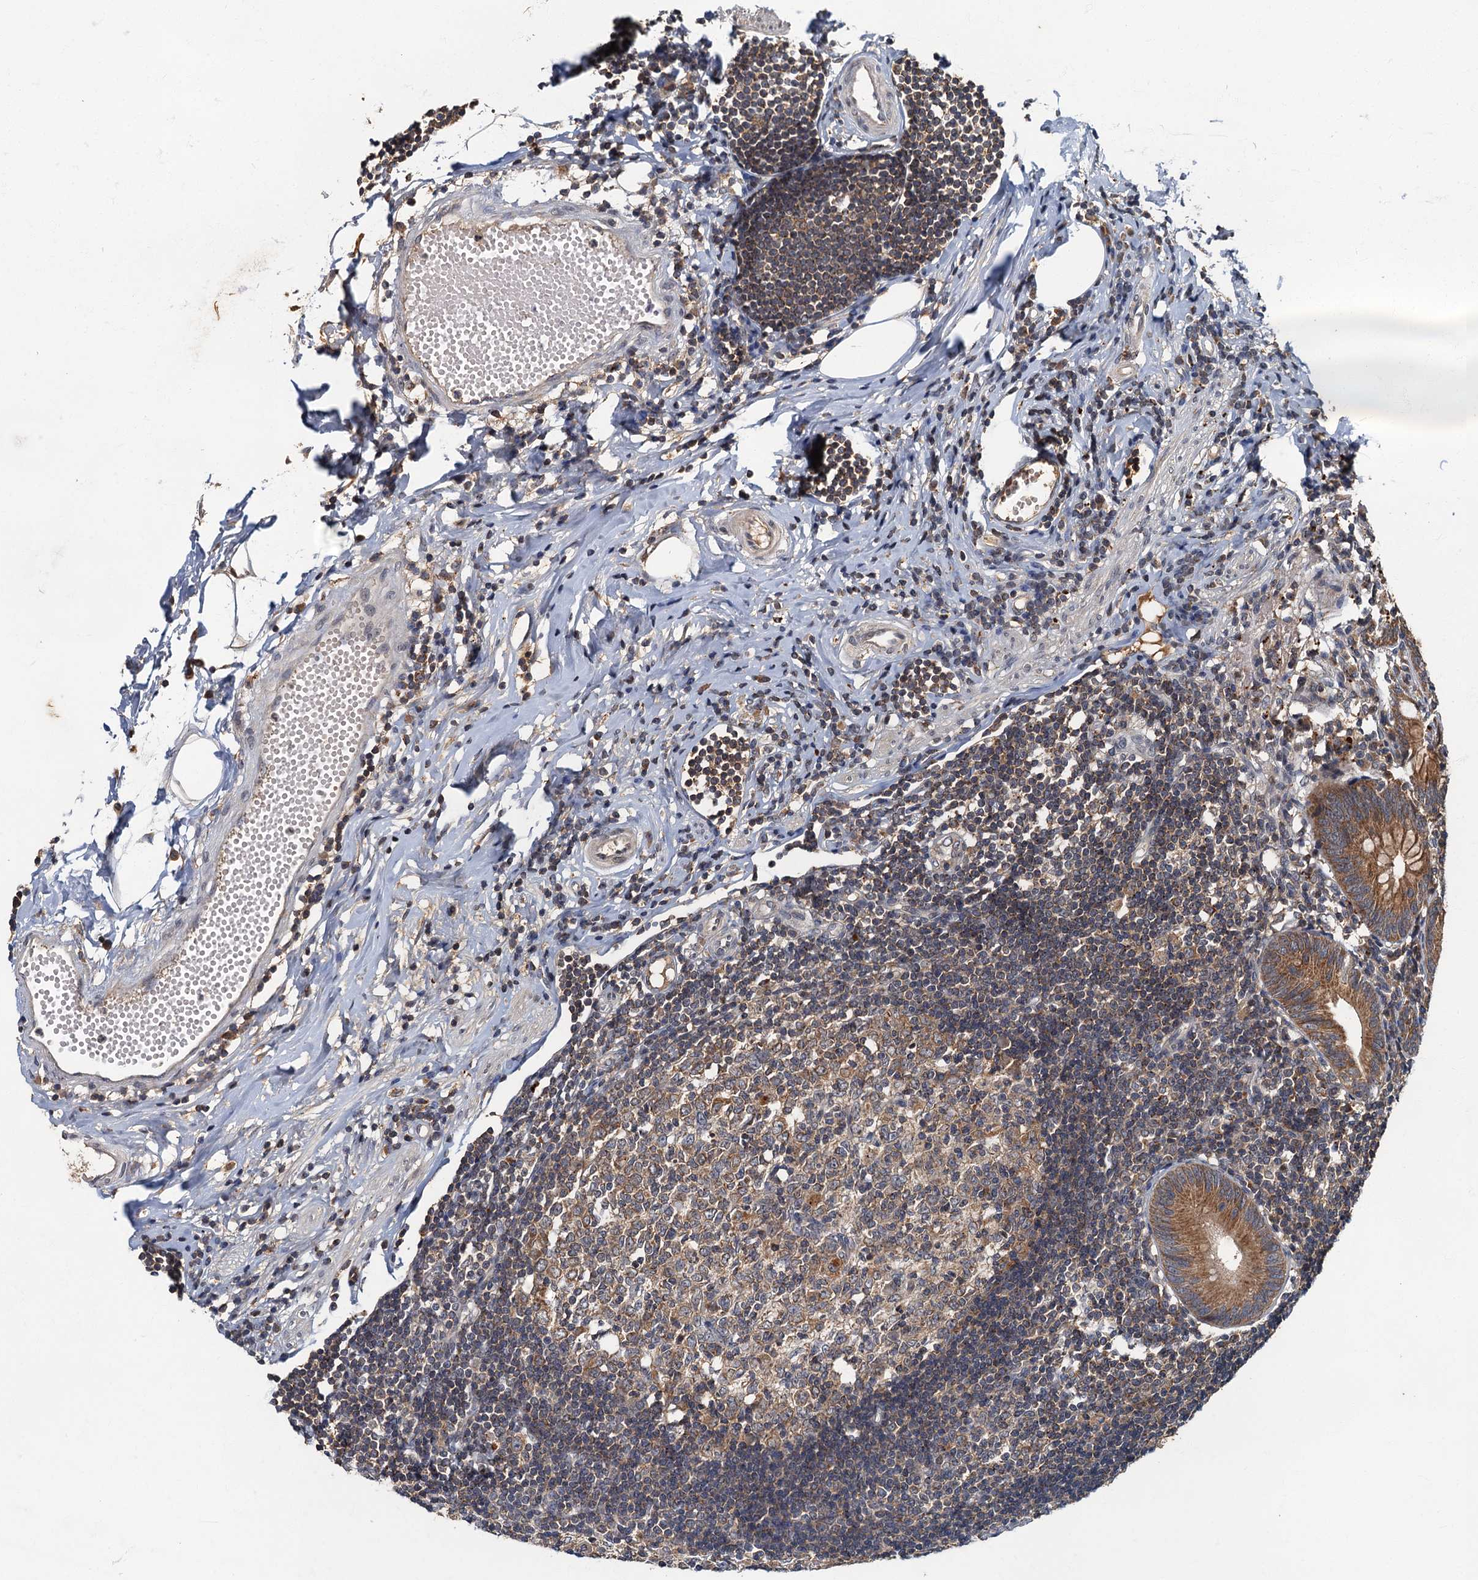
{"staining": {"intensity": "moderate", "quantity": ">75%", "location": "cytoplasmic/membranous"}, "tissue": "appendix", "cell_type": "Glandular cells", "image_type": "normal", "snomed": [{"axis": "morphology", "description": "Normal tissue, NOS"}, {"axis": "topography", "description": "Appendix"}], "caption": "Appendix was stained to show a protein in brown. There is medium levels of moderate cytoplasmic/membranous positivity in approximately >75% of glandular cells. Nuclei are stained in blue.", "gene": "WDCP", "patient": {"sex": "female", "age": 54}}